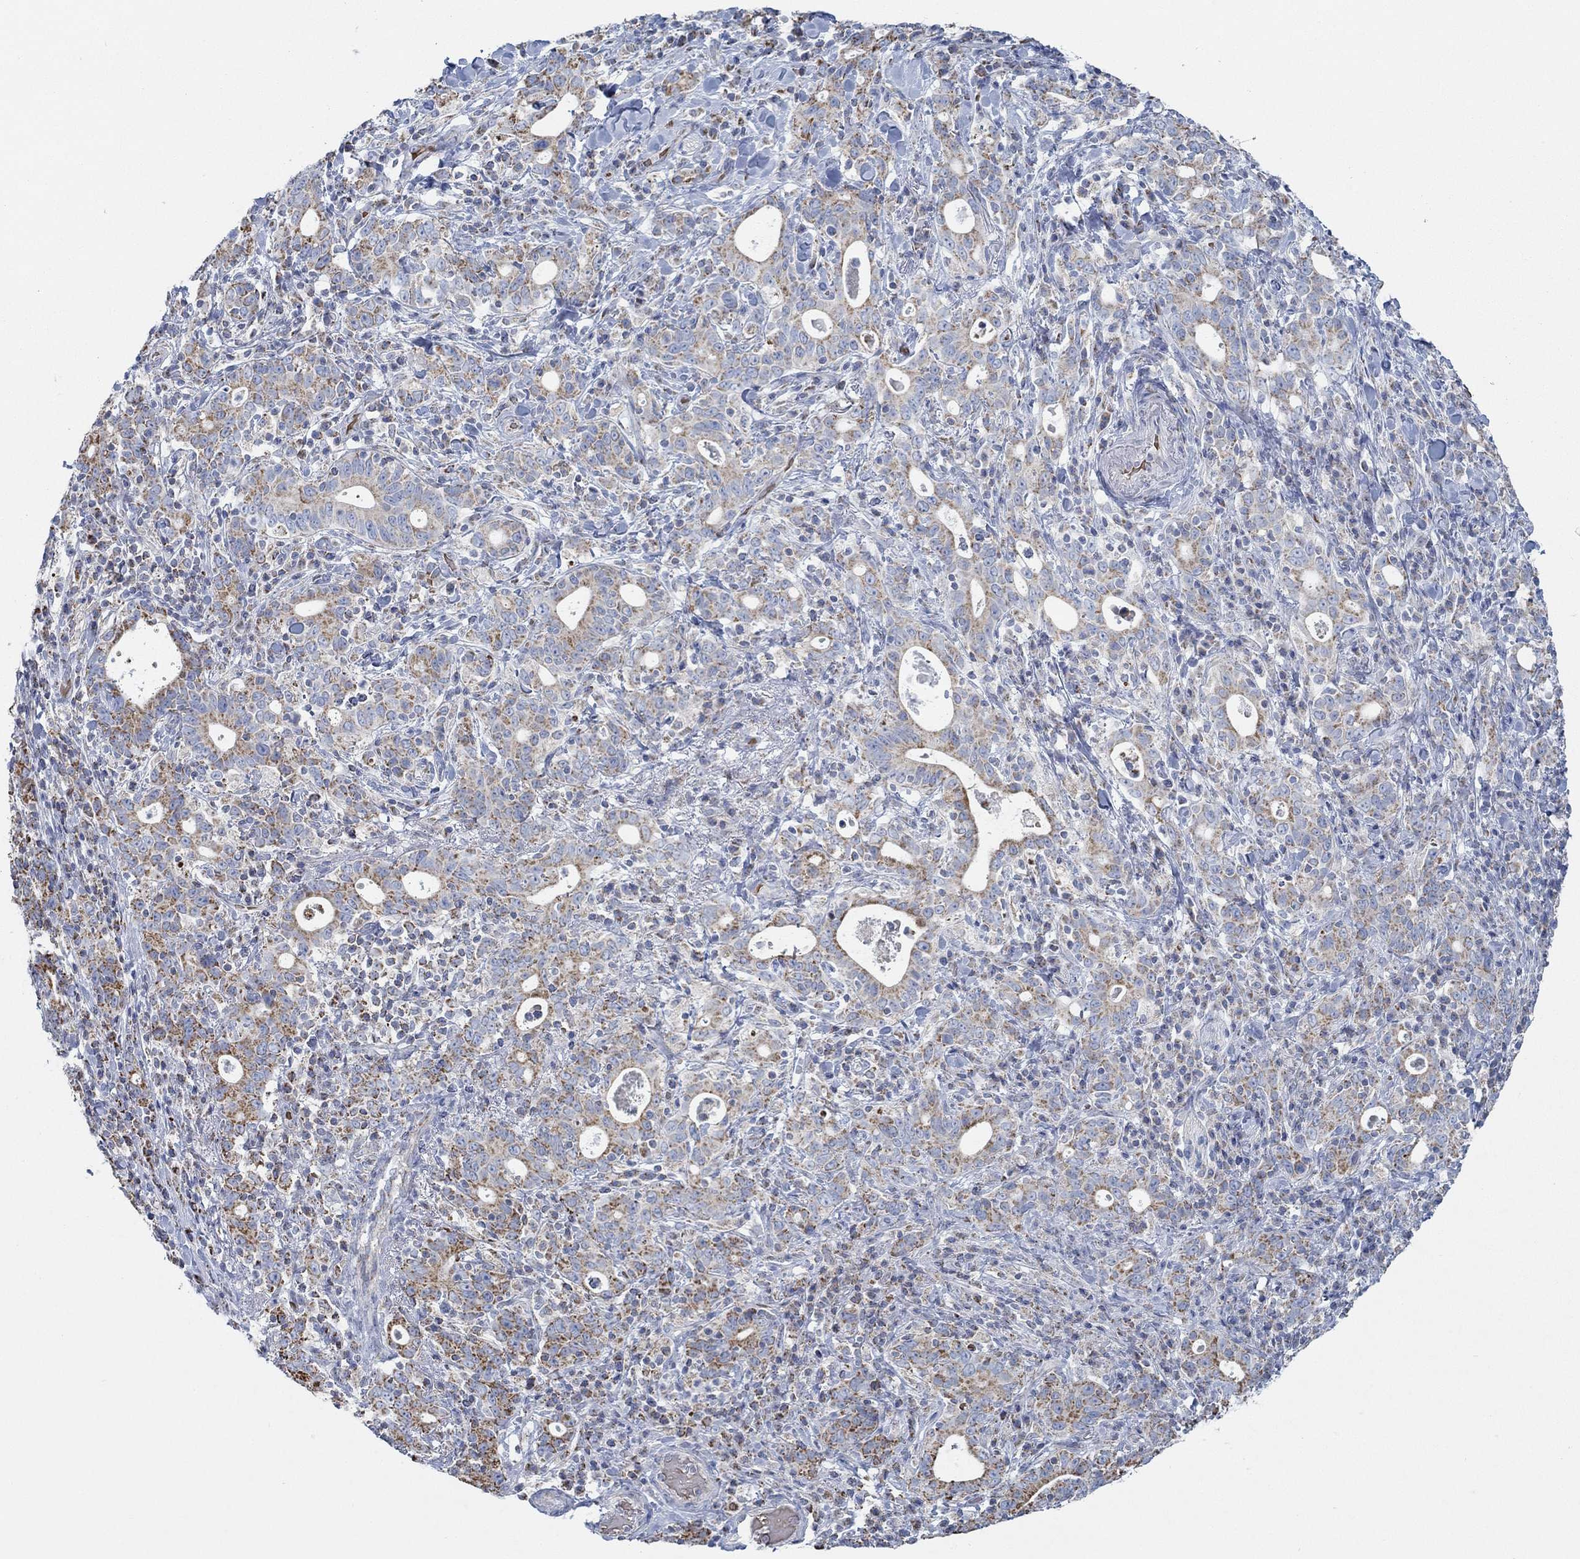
{"staining": {"intensity": "strong", "quantity": ">75%", "location": "cytoplasmic/membranous"}, "tissue": "stomach cancer", "cell_type": "Tumor cells", "image_type": "cancer", "snomed": [{"axis": "morphology", "description": "Adenocarcinoma, NOS"}, {"axis": "topography", "description": "Stomach"}], "caption": "Human adenocarcinoma (stomach) stained with a brown dye exhibits strong cytoplasmic/membranous positive positivity in about >75% of tumor cells.", "gene": "GLOD5", "patient": {"sex": "male", "age": 79}}